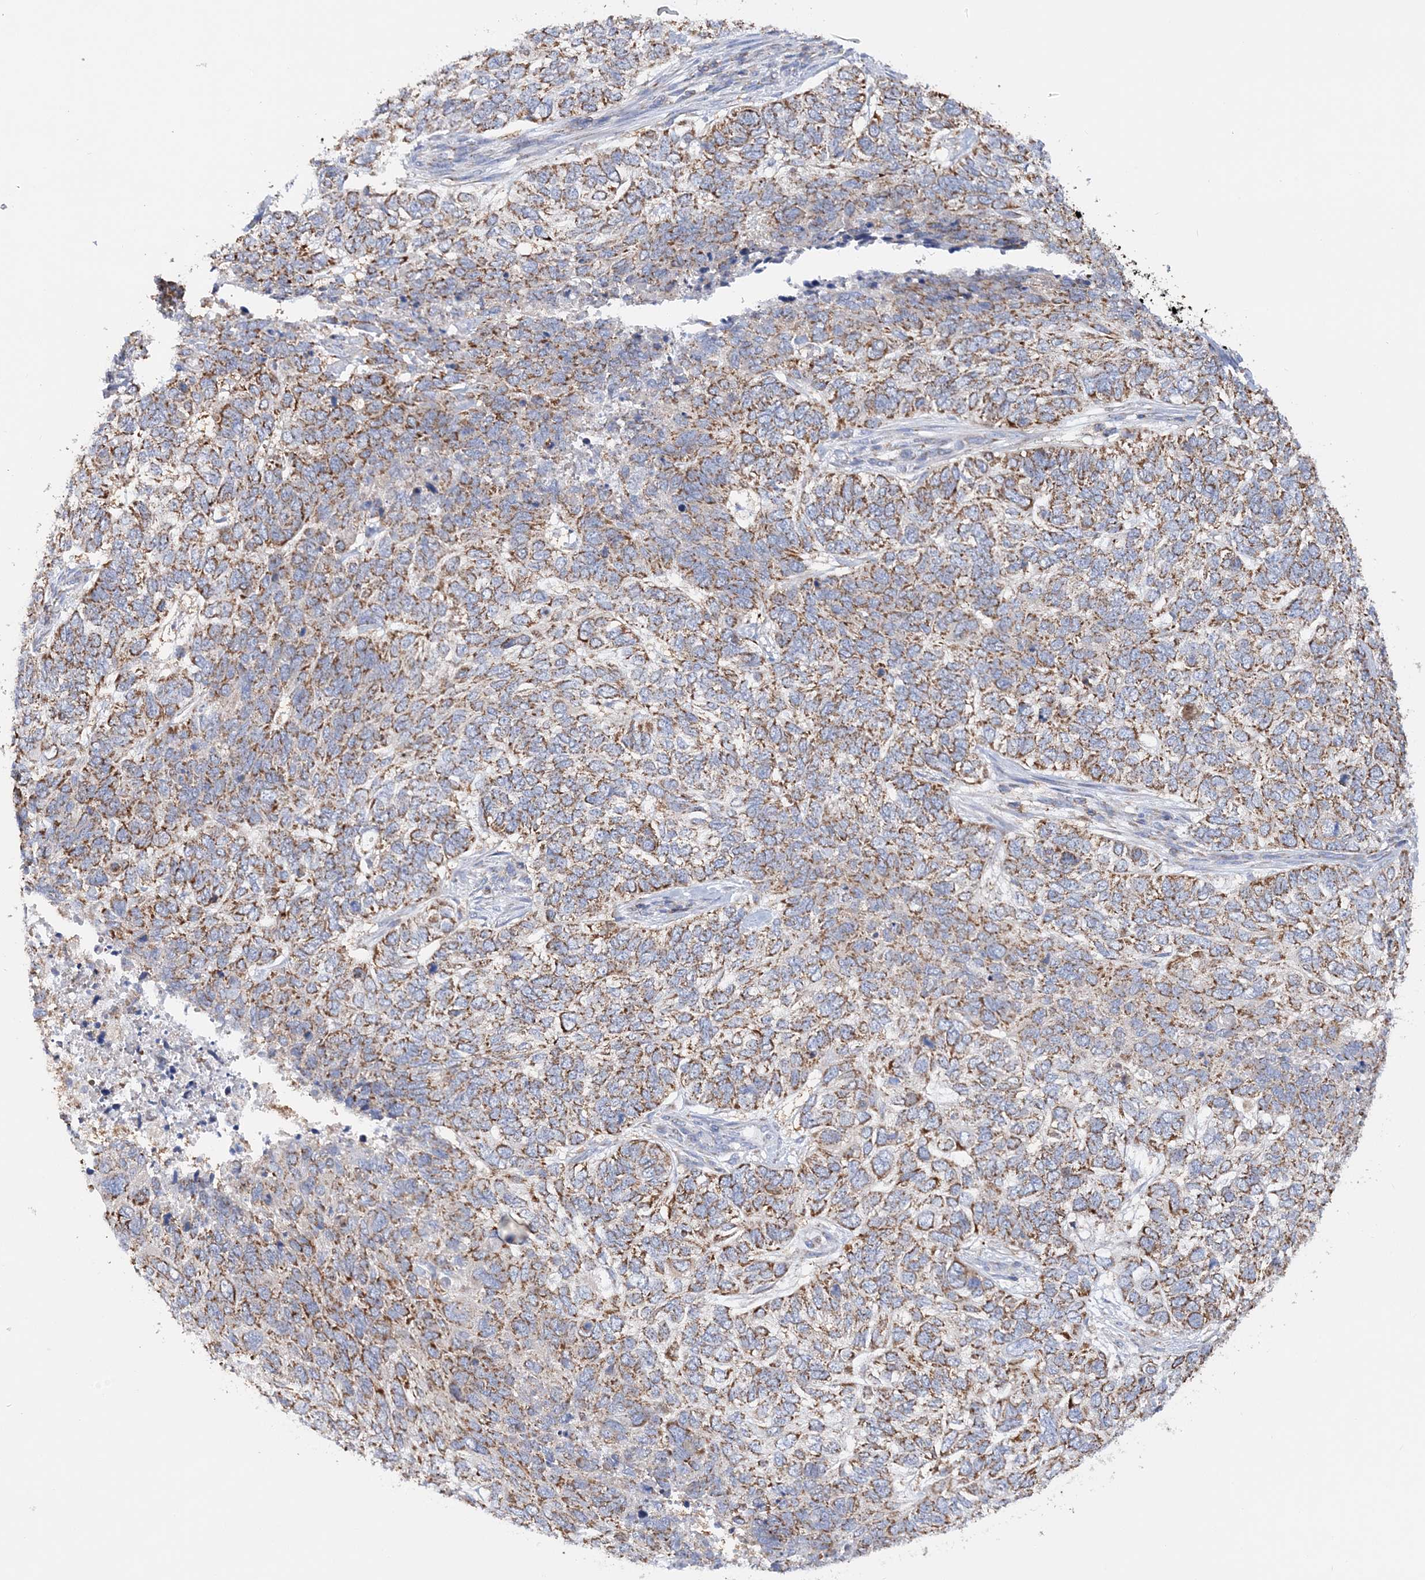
{"staining": {"intensity": "moderate", "quantity": ">75%", "location": "cytoplasmic/membranous"}, "tissue": "skin cancer", "cell_type": "Tumor cells", "image_type": "cancer", "snomed": [{"axis": "morphology", "description": "Basal cell carcinoma"}, {"axis": "topography", "description": "Skin"}], "caption": "Immunohistochemistry (IHC) (DAB) staining of basal cell carcinoma (skin) exhibits moderate cytoplasmic/membranous protein expression in about >75% of tumor cells. The protein is shown in brown color, while the nuclei are stained blue.", "gene": "TTC32", "patient": {"sex": "female", "age": 65}}